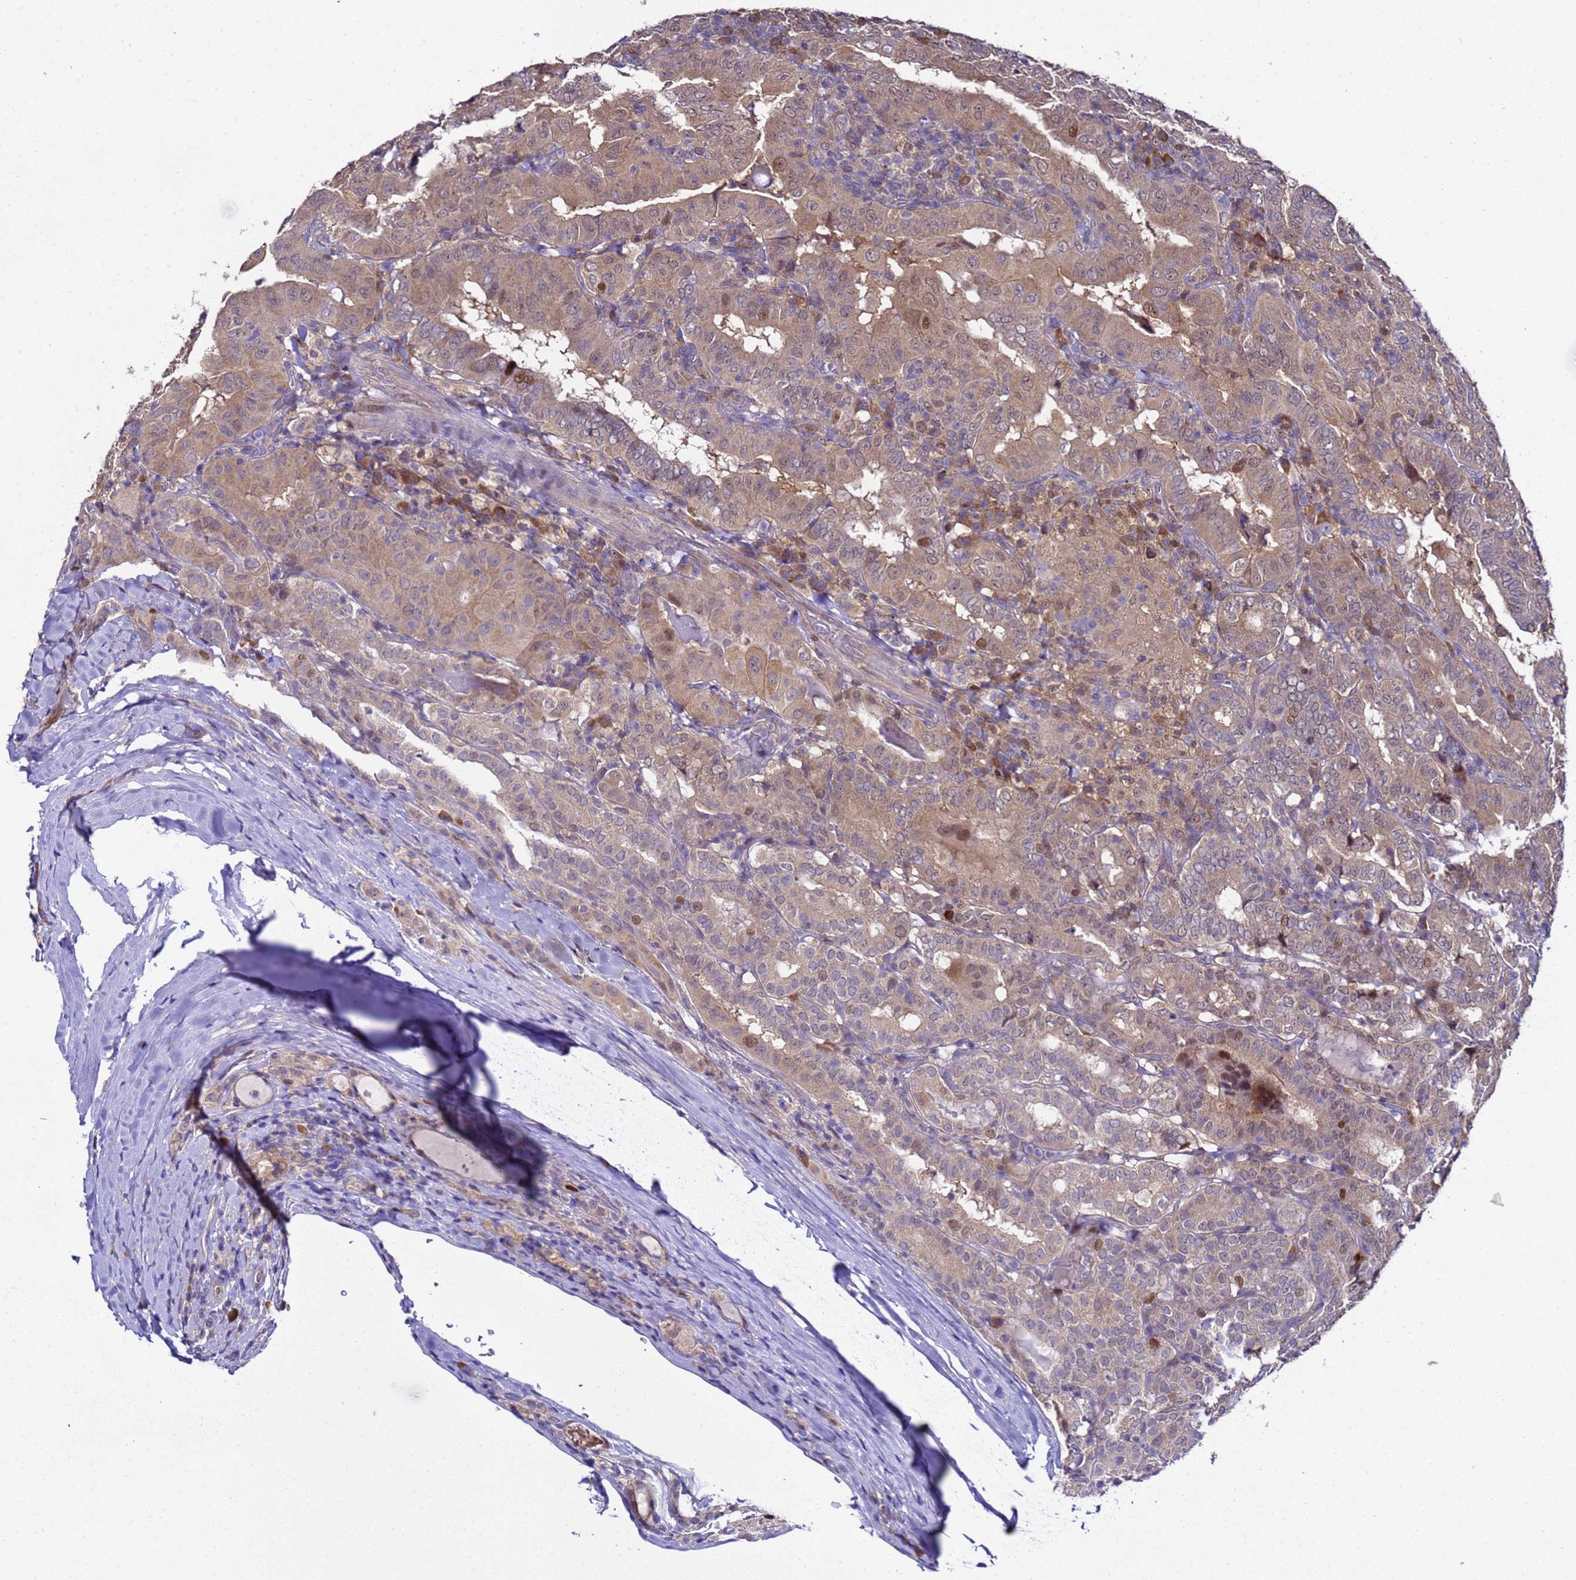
{"staining": {"intensity": "weak", "quantity": "25%-75%", "location": "cytoplasmic/membranous,nuclear"}, "tissue": "thyroid cancer", "cell_type": "Tumor cells", "image_type": "cancer", "snomed": [{"axis": "morphology", "description": "Papillary adenocarcinoma, NOS"}, {"axis": "topography", "description": "Thyroid gland"}], "caption": "Immunohistochemistry of human thyroid papillary adenocarcinoma reveals low levels of weak cytoplasmic/membranous and nuclear staining in about 25%-75% of tumor cells.", "gene": "ALG3", "patient": {"sex": "female", "age": 72}}